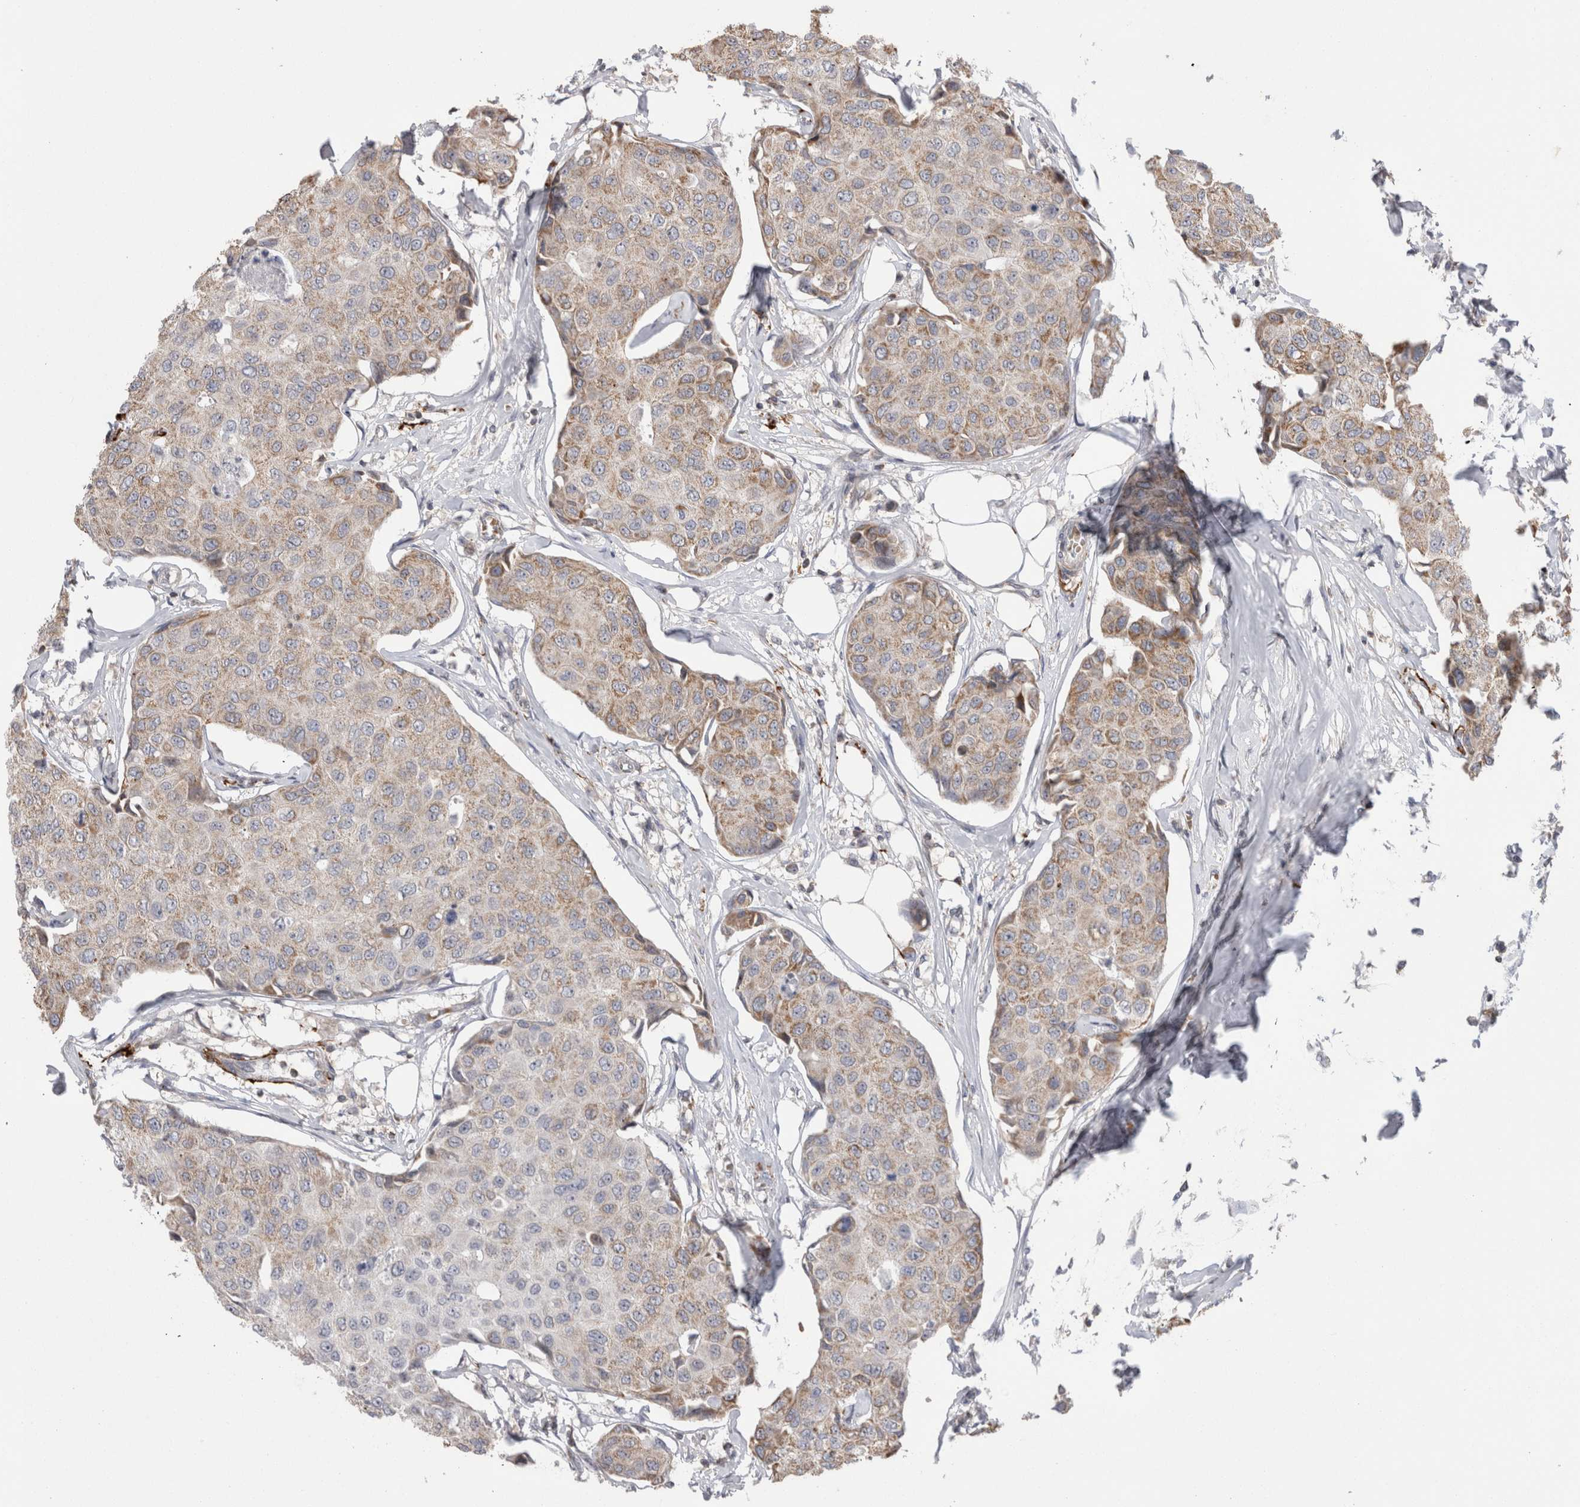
{"staining": {"intensity": "moderate", "quantity": "25%-75%", "location": "cytoplasmic/membranous"}, "tissue": "breast cancer", "cell_type": "Tumor cells", "image_type": "cancer", "snomed": [{"axis": "morphology", "description": "Duct carcinoma"}, {"axis": "topography", "description": "Breast"}], "caption": "Protein expression analysis of invasive ductal carcinoma (breast) displays moderate cytoplasmic/membranous positivity in approximately 25%-75% of tumor cells. (DAB = brown stain, brightfield microscopy at high magnification).", "gene": "DARS2", "patient": {"sex": "female", "age": 80}}